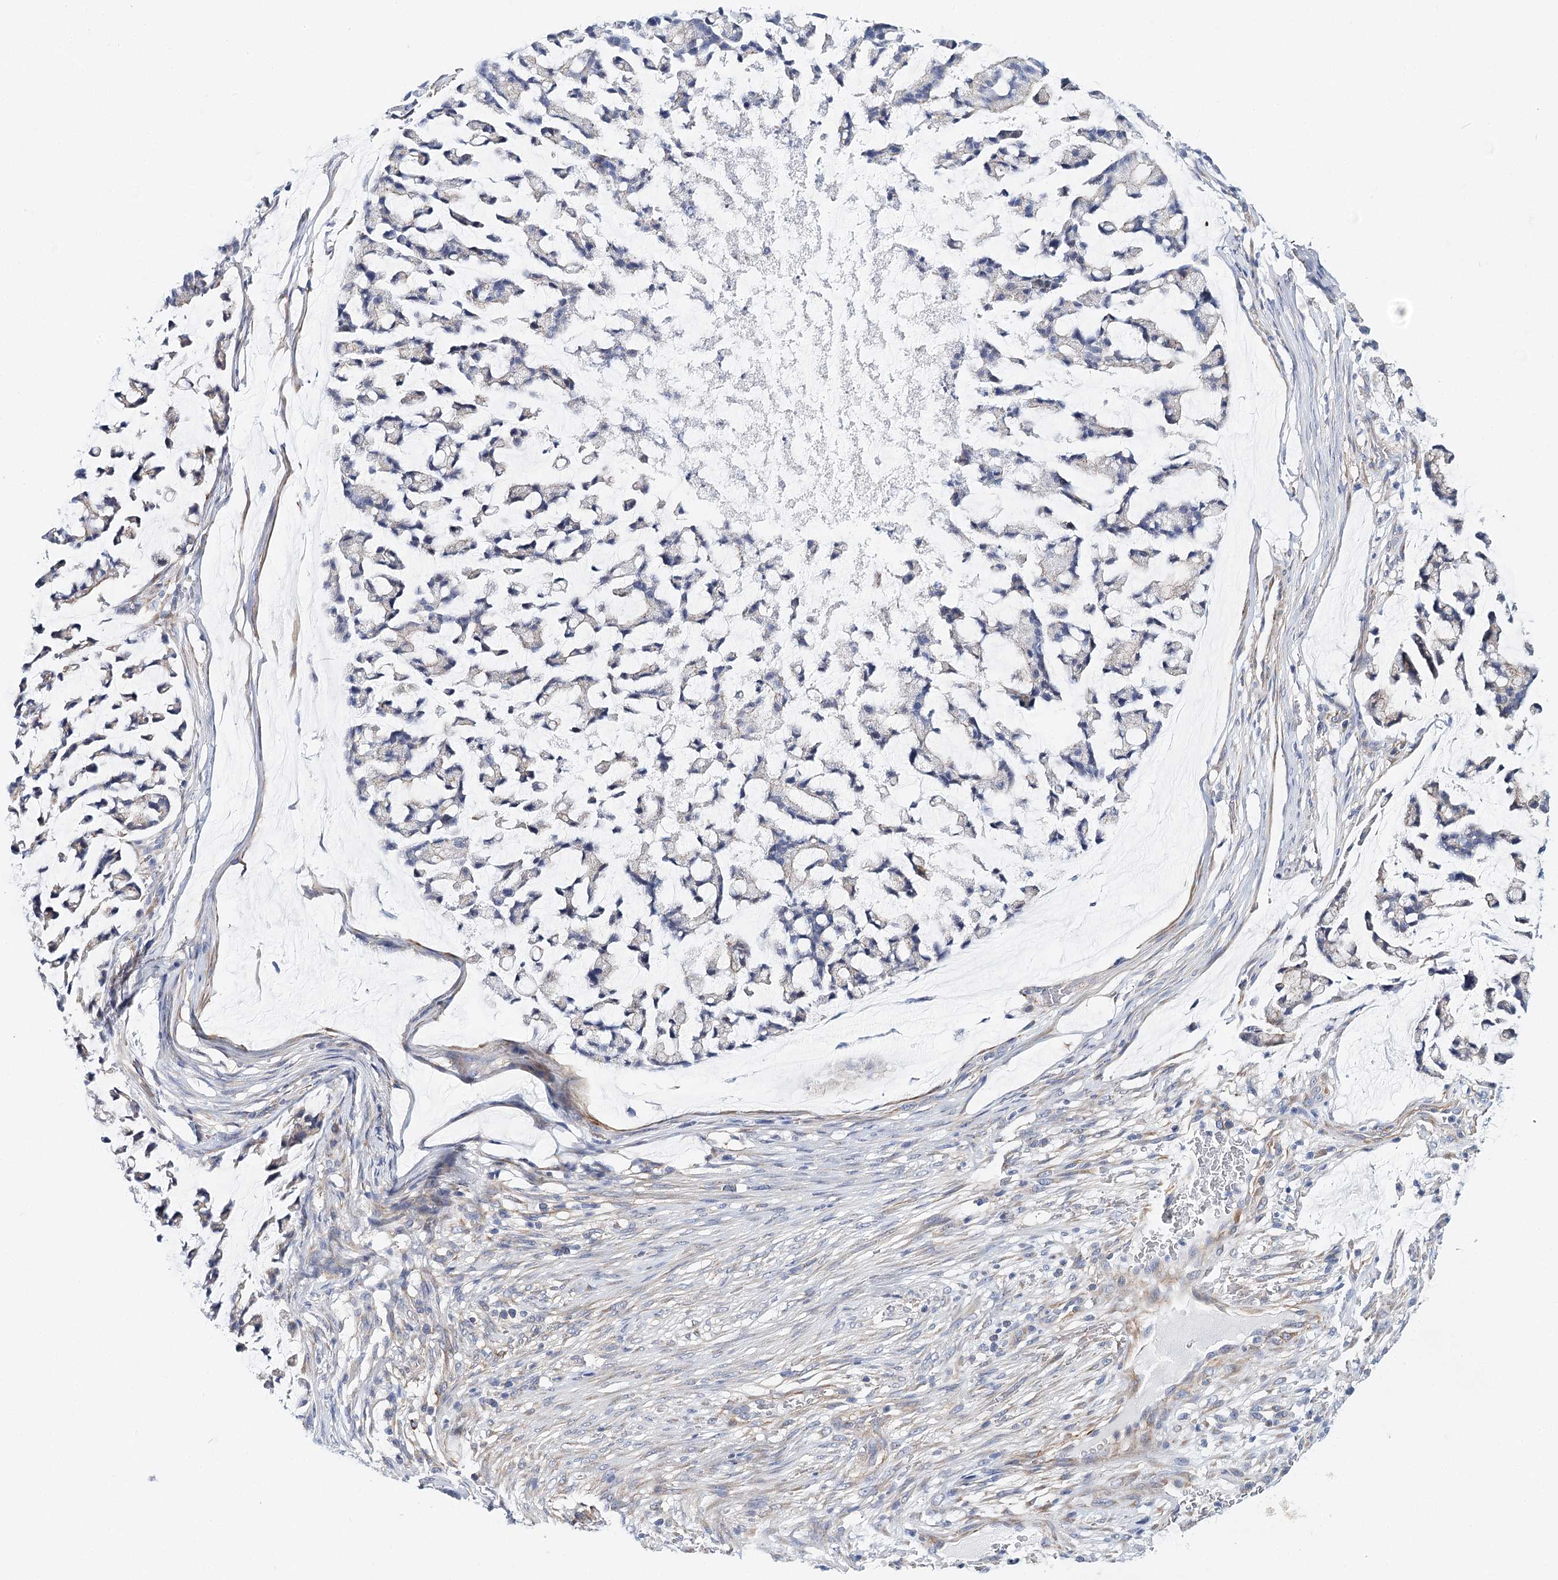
{"staining": {"intensity": "negative", "quantity": "none", "location": "none"}, "tissue": "stomach cancer", "cell_type": "Tumor cells", "image_type": "cancer", "snomed": [{"axis": "morphology", "description": "Adenocarcinoma, NOS"}, {"axis": "topography", "description": "Stomach, lower"}], "caption": "Stomach adenocarcinoma stained for a protein using IHC exhibits no positivity tumor cells.", "gene": "TEX12", "patient": {"sex": "male", "age": 67}}